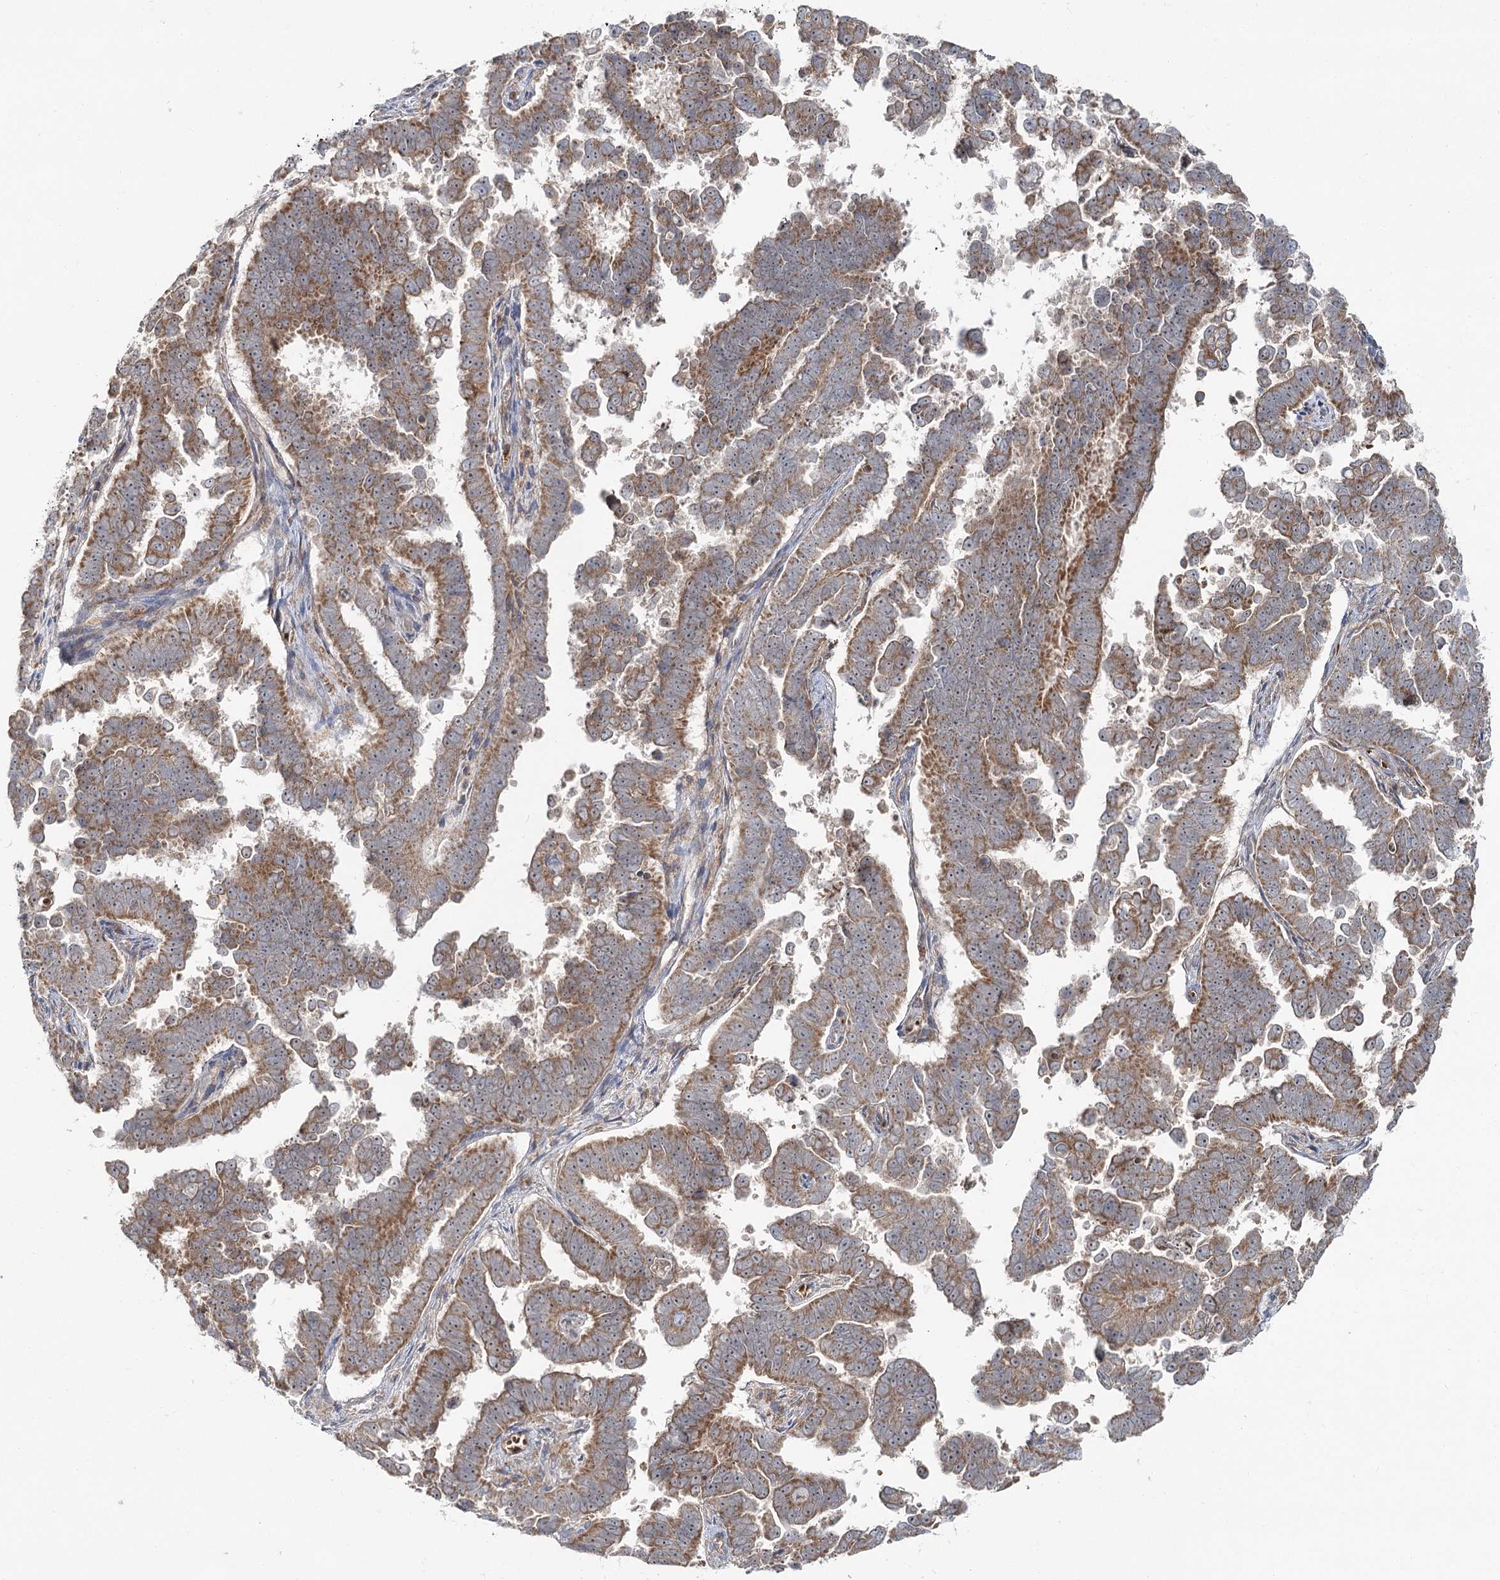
{"staining": {"intensity": "moderate", "quantity": ">75%", "location": "cytoplasmic/membranous"}, "tissue": "endometrial cancer", "cell_type": "Tumor cells", "image_type": "cancer", "snomed": [{"axis": "morphology", "description": "Adenocarcinoma, NOS"}, {"axis": "topography", "description": "Endometrium"}], "caption": "Moderate cytoplasmic/membranous staining is appreciated in approximately >75% of tumor cells in adenocarcinoma (endometrial).", "gene": "PCBD2", "patient": {"sex": "female", "age": 75}}